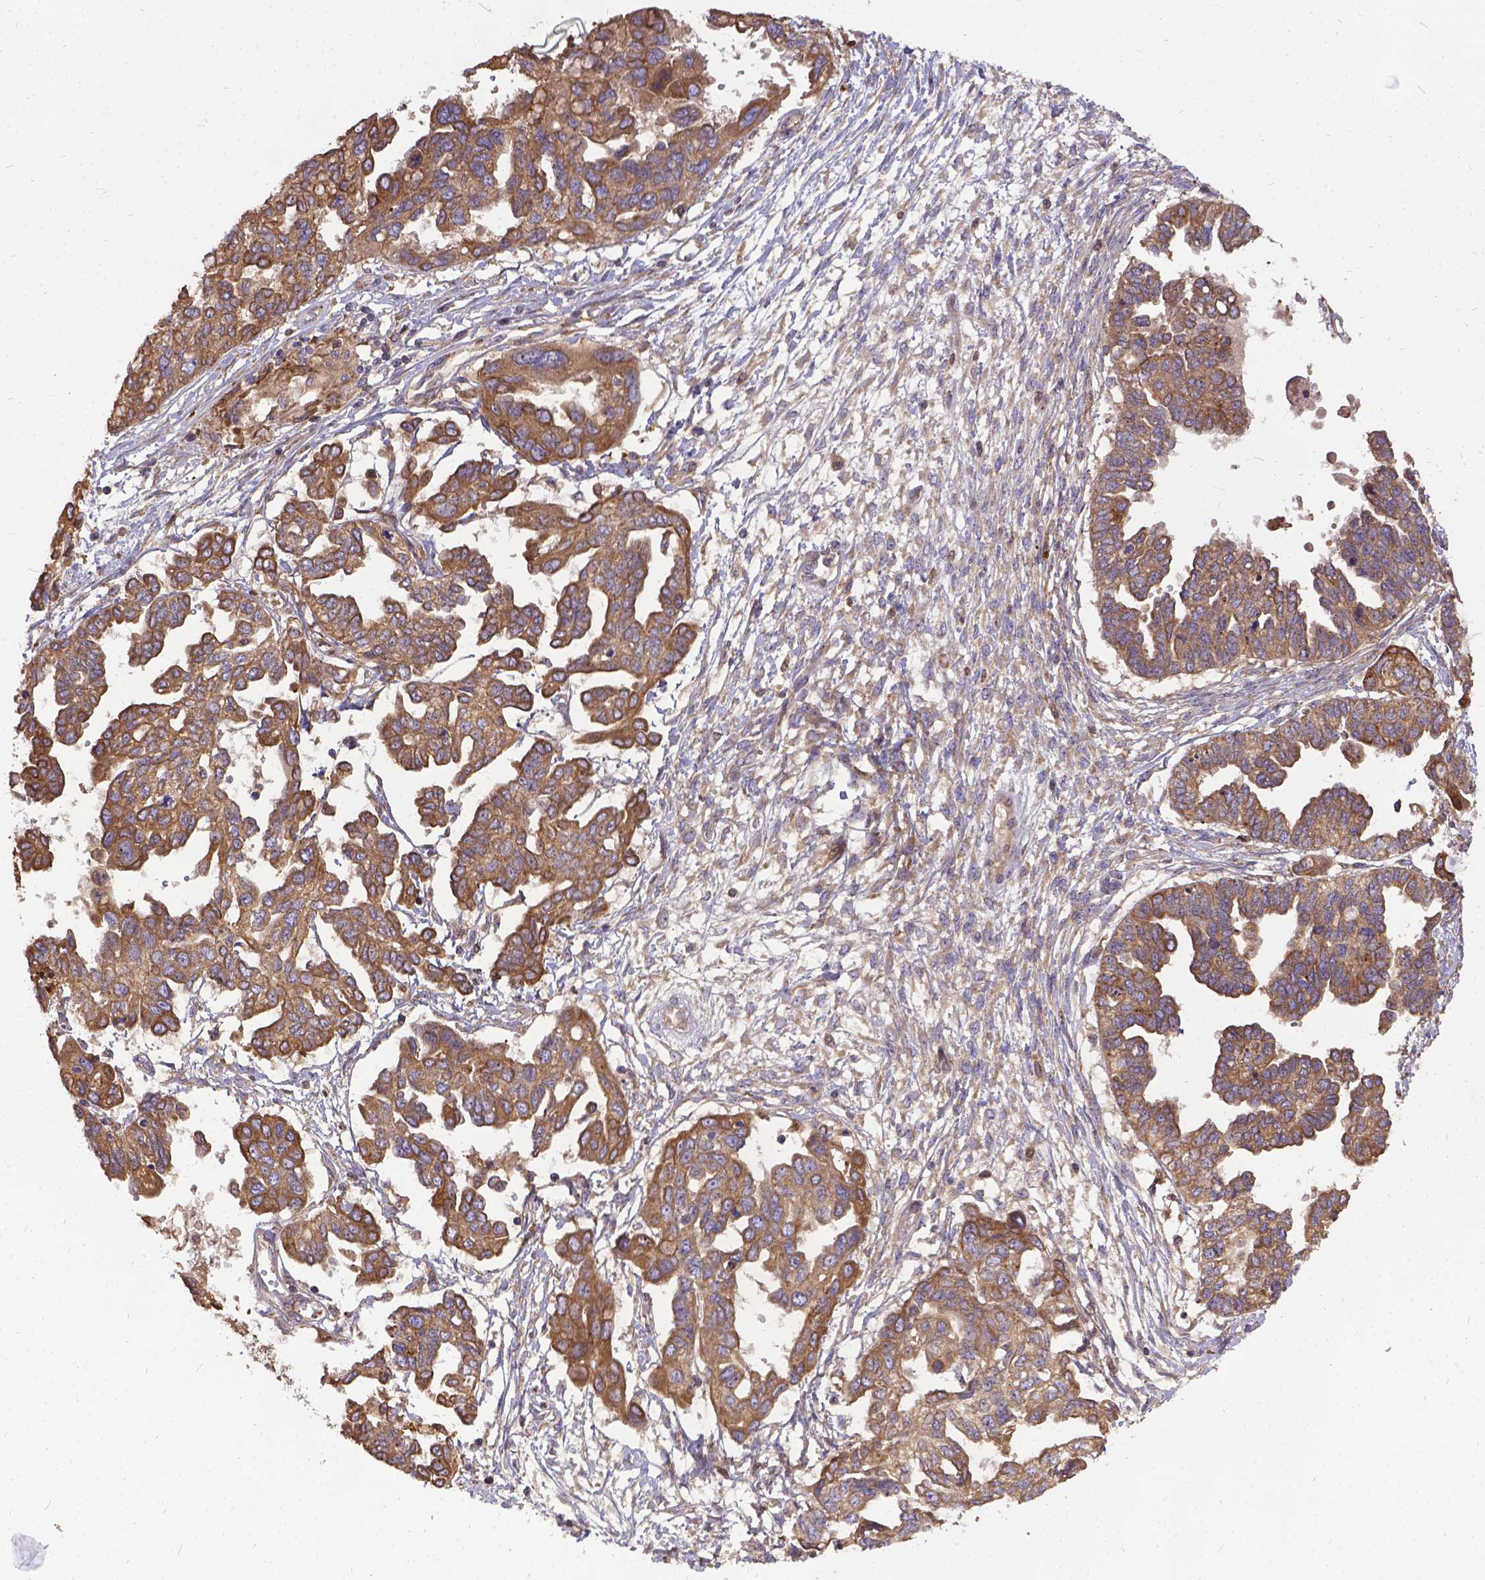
{"staining": {"intensity": "moderate", "quantity": ">75%", "location": "cytoplasmic/membranous"}, "tissue": "ovarian cancer", "cell_type": "Tumor cells", "image_type": "cancer", "snomed": [{"axis": "morphology", "description": "Cystadenocarcinoma, serous, NOS"}, {"axis": "topography", "description": "Ovary"}], "caption": "Tumor cells display medium levels of moderate cytoplasmic/membranous positivity in about >75% of cells in ovarian cancer.", "gene": "DENND6A", "patient": {"sex": "female", "age": 53}}